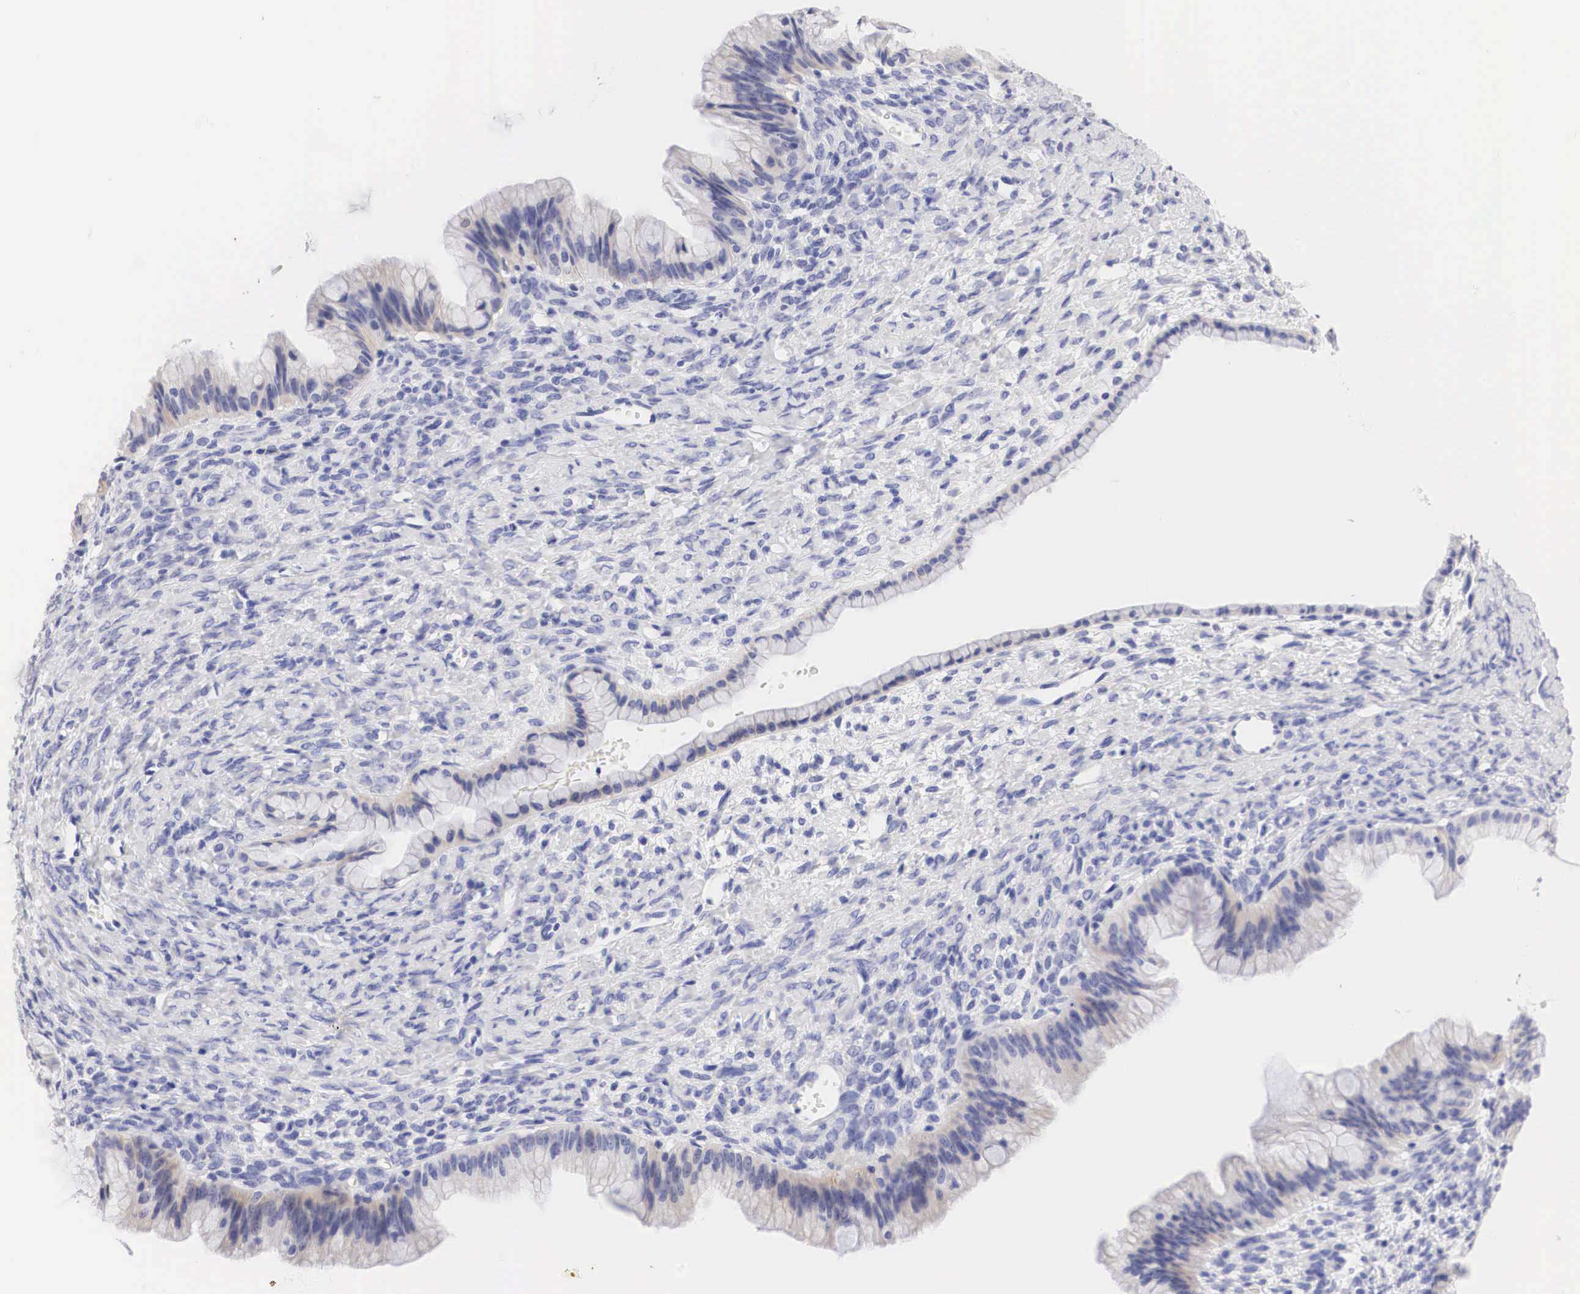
{"staining": {"intensity": "weak", "quantity": ">75%", "location": "cytoplasmic/membranous"}, "tissue": "ovarian cancer", "cell_type": "Tumor cells", "image_type": "cancer", "snomed": [{"axis": "morphology", "description": "Cystadenocarcinoma, mucinous, NOS"}, {"axis": "topography", "description": "Ovary"}], "caption": "Human ovarian cancer (mucinous cystadenocarcinoma) stained for a protein (brown) reveals weak cytoplasmic/membranous positive positivity in about >75% of tumor cells.", "gene": "ERBB2", "patient": {"sex": "female", "age": 25}}